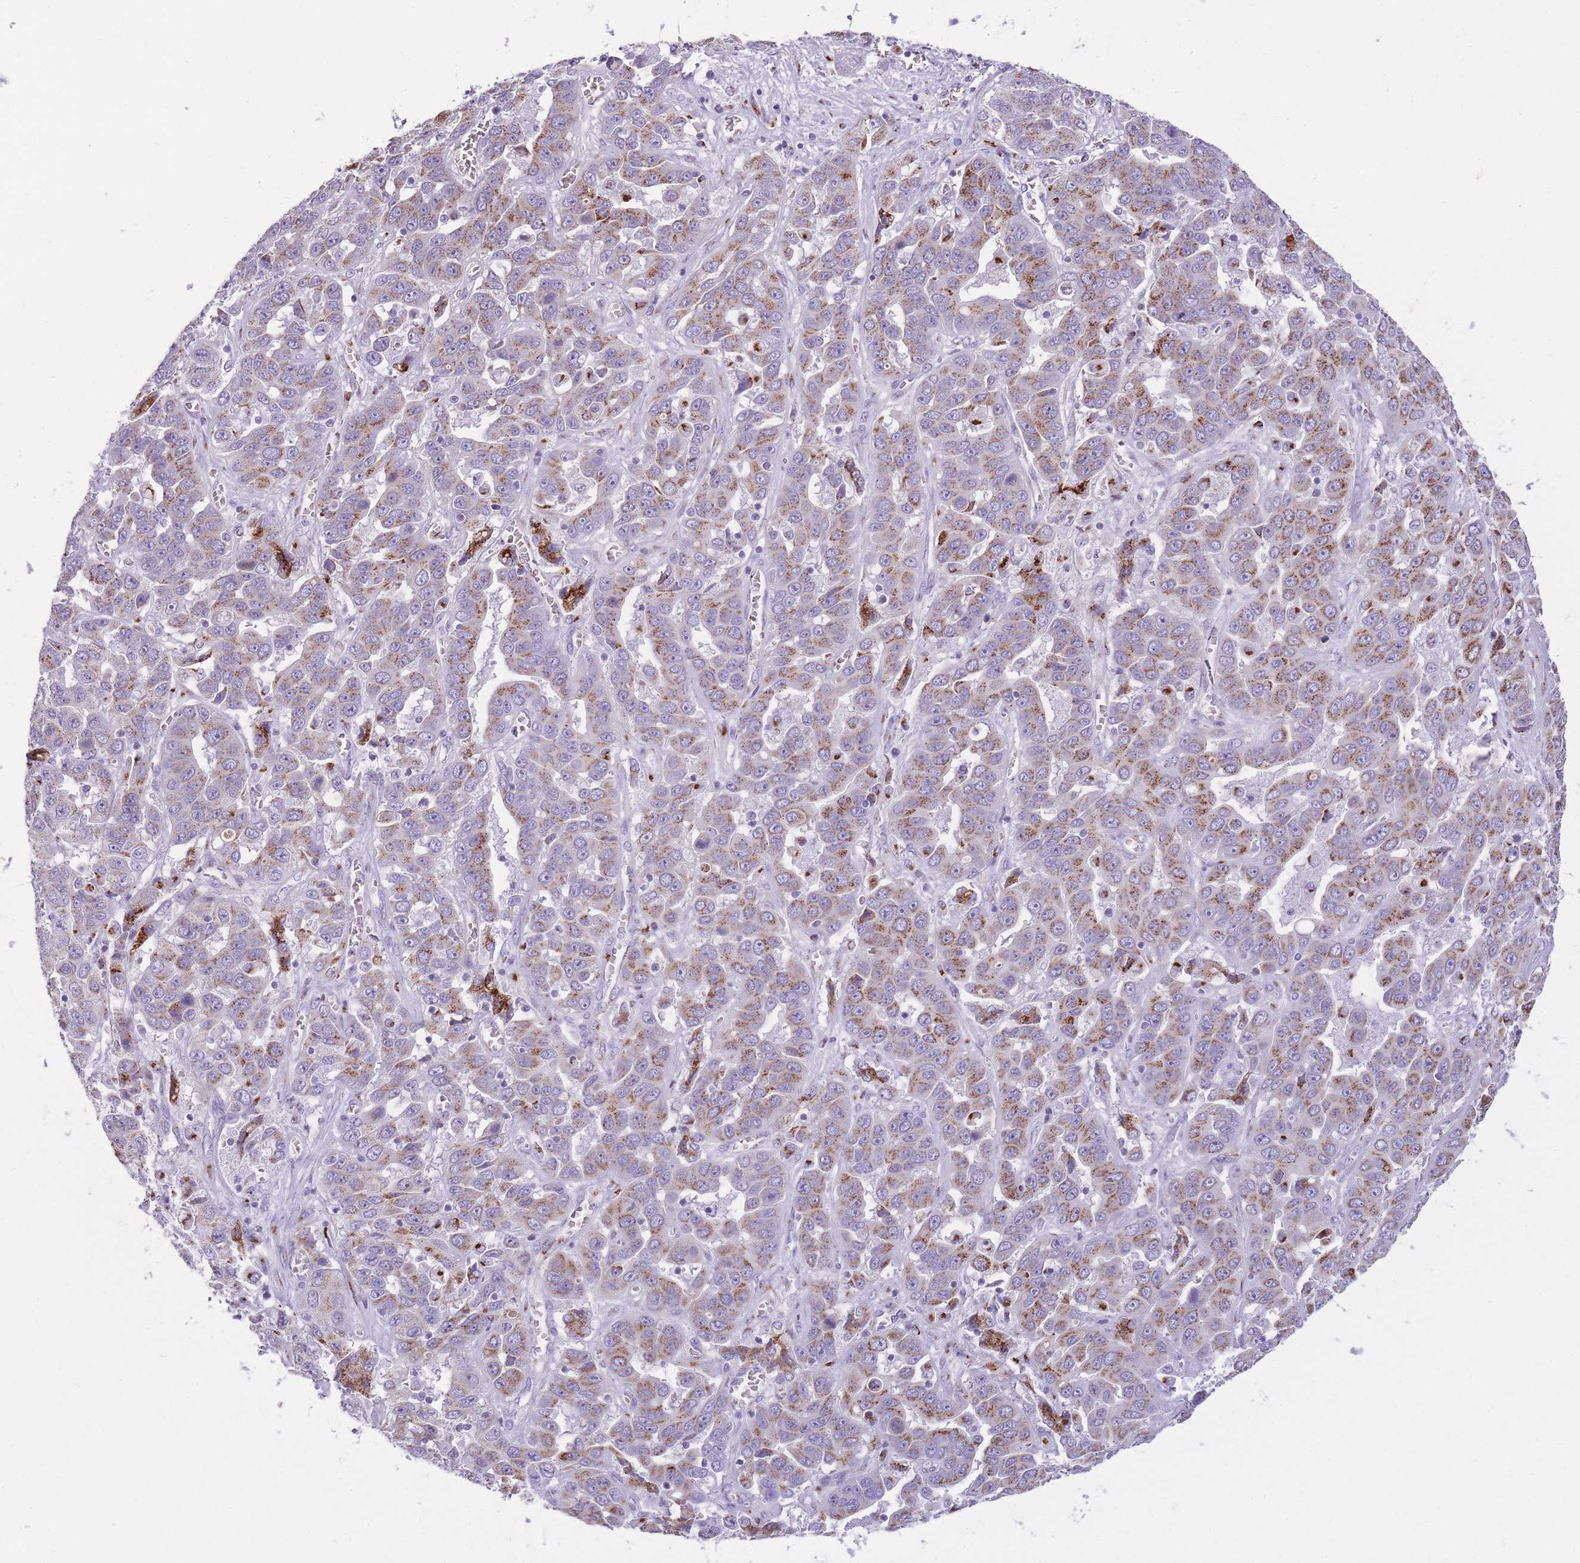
{"staining": {"intensity": "moderate", "quantity": ">75%", "location": "cytoplasmic/membranous"}, "tissue": "liver cancer", "cell_type": "Tumor cells", "image_type": "cancer", "snomed": [{"axis": "morphology", "description": "Cholangiocarcinoma"}, {"axis": "topography", "description": "Liver"}], "caption": "This is an image of immunohistochemistry (IHC) staining of liver cancer, which shows moderate positivity in the cytoplasmic/membranous of tumor cells.", "gene": "B4GALT2", "patient": {"sex": "female", "age": 52}}